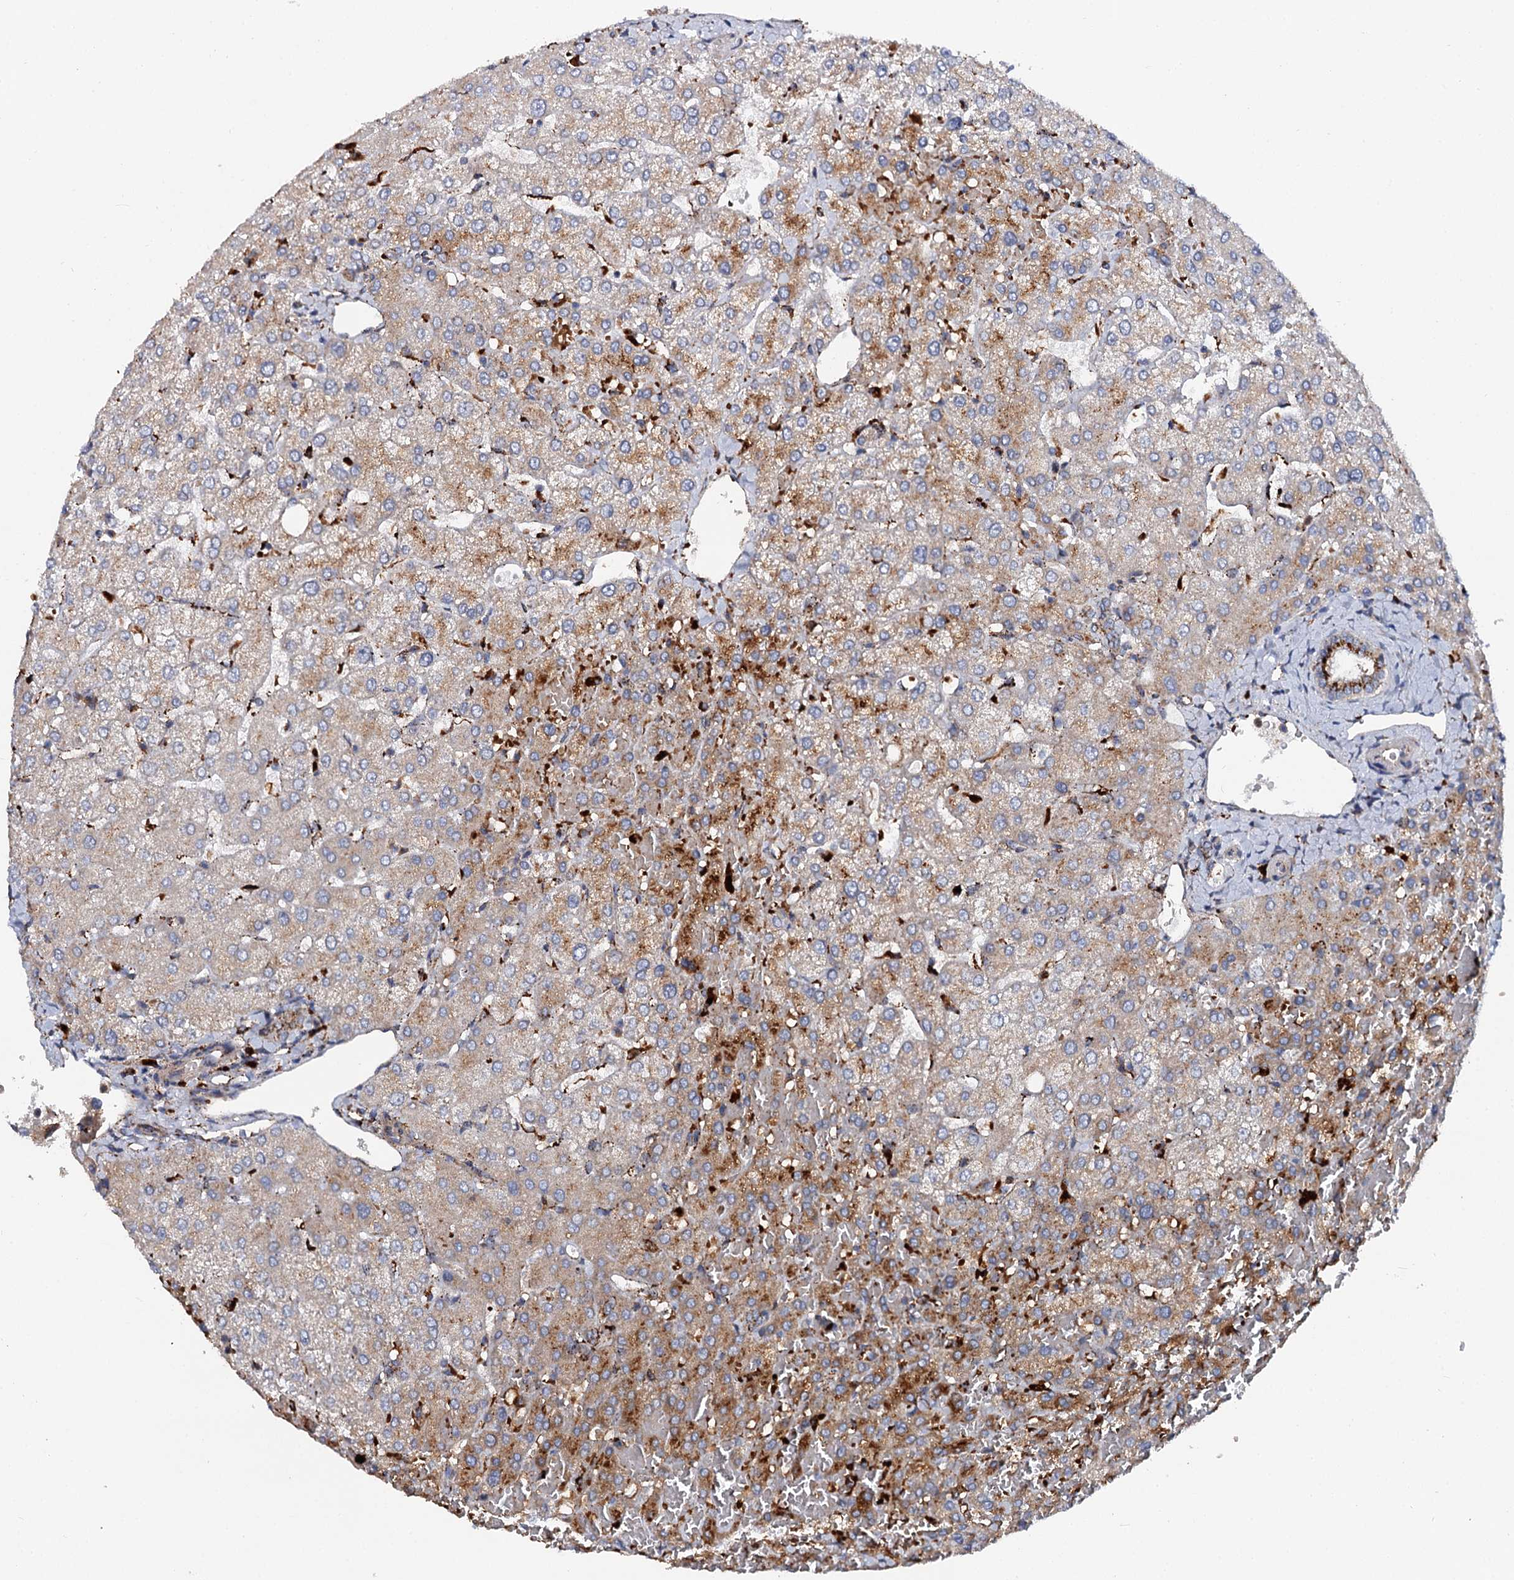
{"staining": {"intensity": "strong", "quantity": ">75%", "location": "cytoplasmic/membranous"}, "tissue": "liver", "cell_type": "Cholangiocytes", "image_type": "normal", "snomed": [{"axis": "morphology", "description": "Normal tissue, NOS"}, {"axis": "topography", "description": "Liver"}], "caption": "Protein expression analysis of benign liver shows strong cytoplasmic/membranous expression in about >75% of cholangiocytes. (Brightfield microscopy of DAB IHC at high magnification).", "gene": "GBA1", "patient": {"sex": "female", "age": 54}}